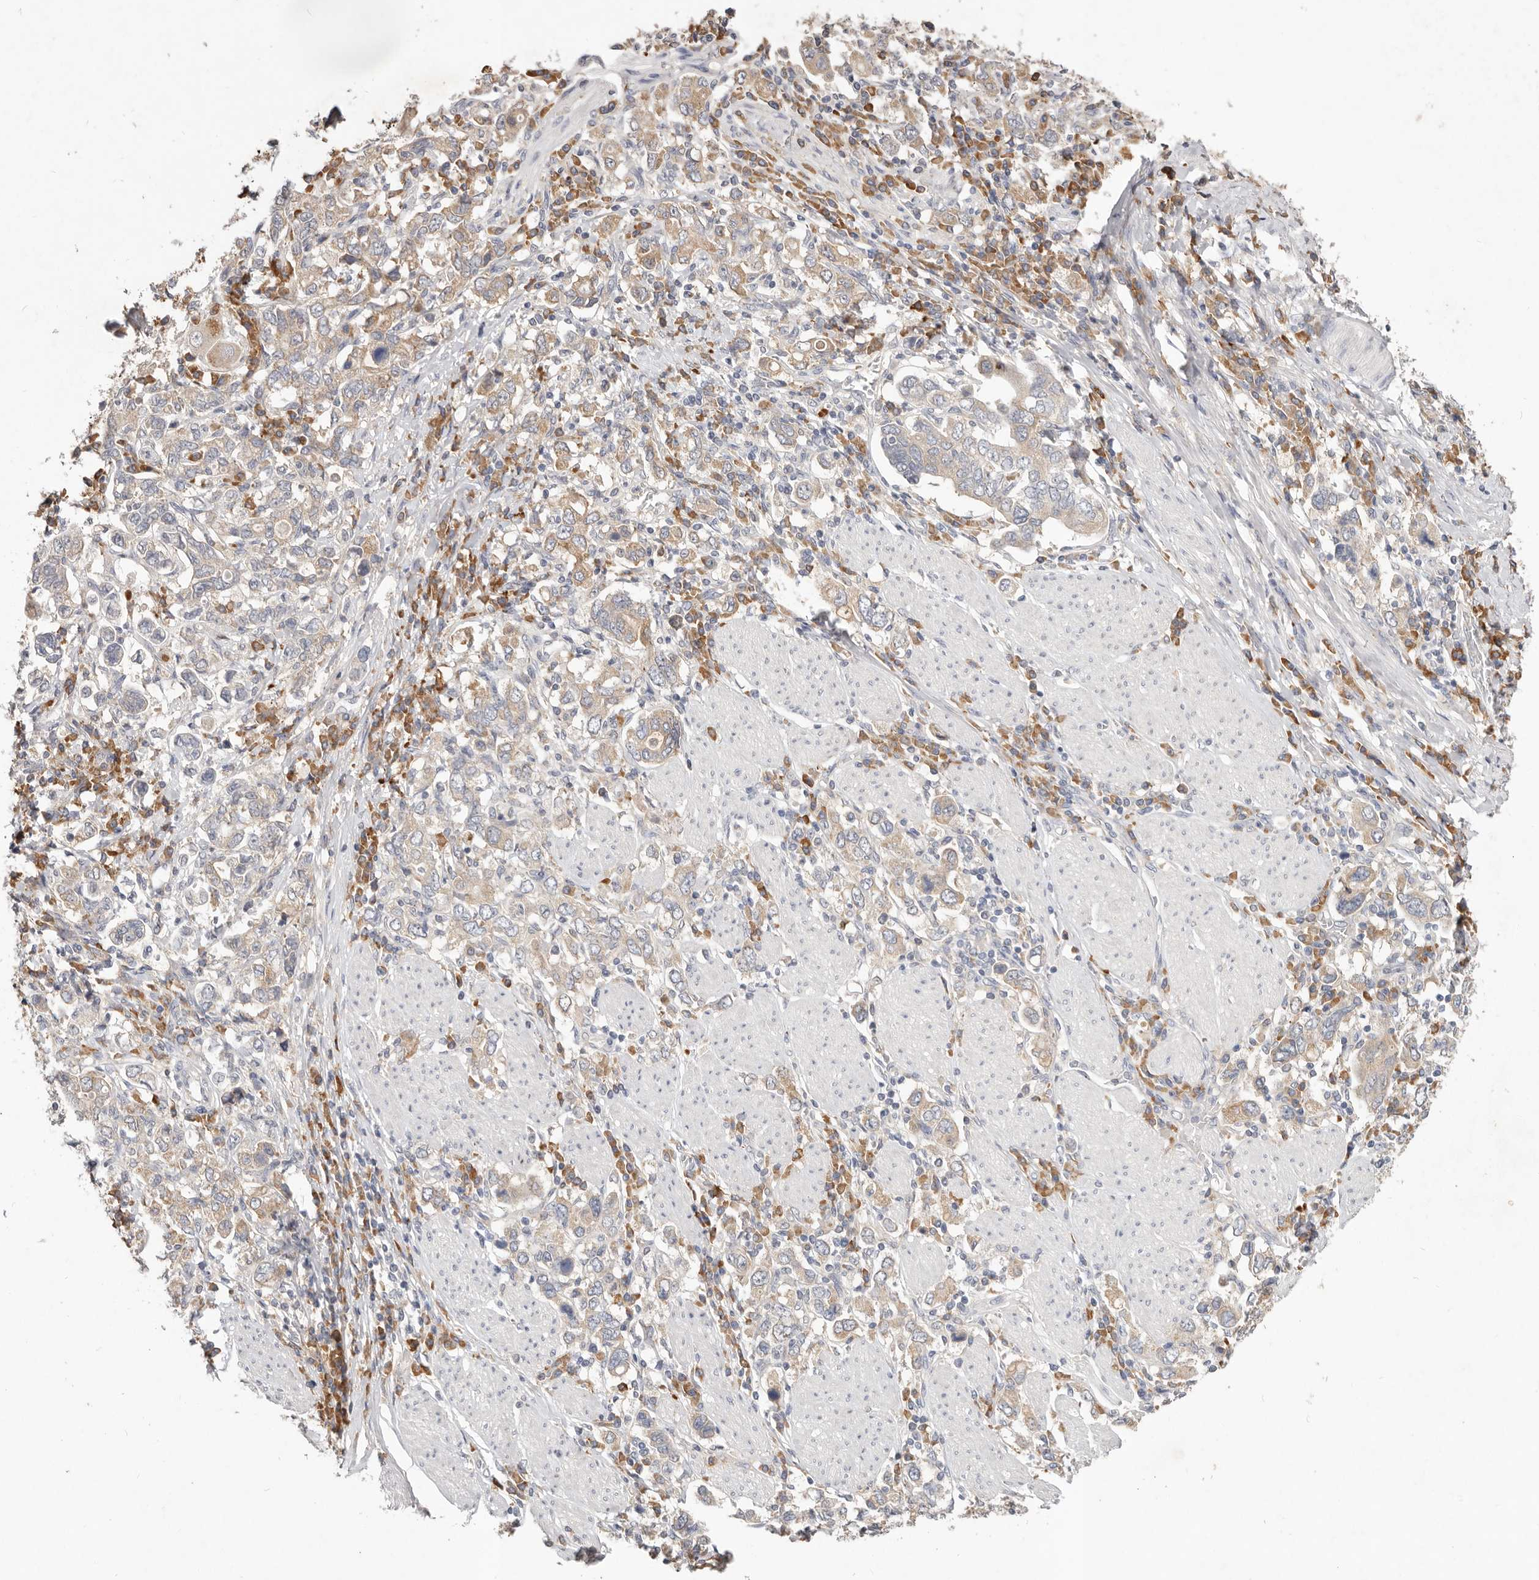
{"staining": {"intensity": "weak", "quantity": ">75%", "location": "cytoplasmic/membranous"}, "tissue": "stomach cancer", "cell_type": "Tumor cells", "image_type": "cancer", "snomed": [{"axis": "morphology", "description": "Adenocarcinoma, NOS"}, {"axis": "topography", "description": "Stomach, upper"}], "caption": "Immunohistochemistry micrograph of neoplastic tissue: stomach adenocarcinoma stained using immunohistochemistry (IHC) reveals low levels of weak protein expression localized specifically in the cytoplasmic/membranous of tumor cells, appearing as a cytoplasmic/membranous brown color.", "gene": "WDR77", "patient": {"sex": "male", "age": 62}}